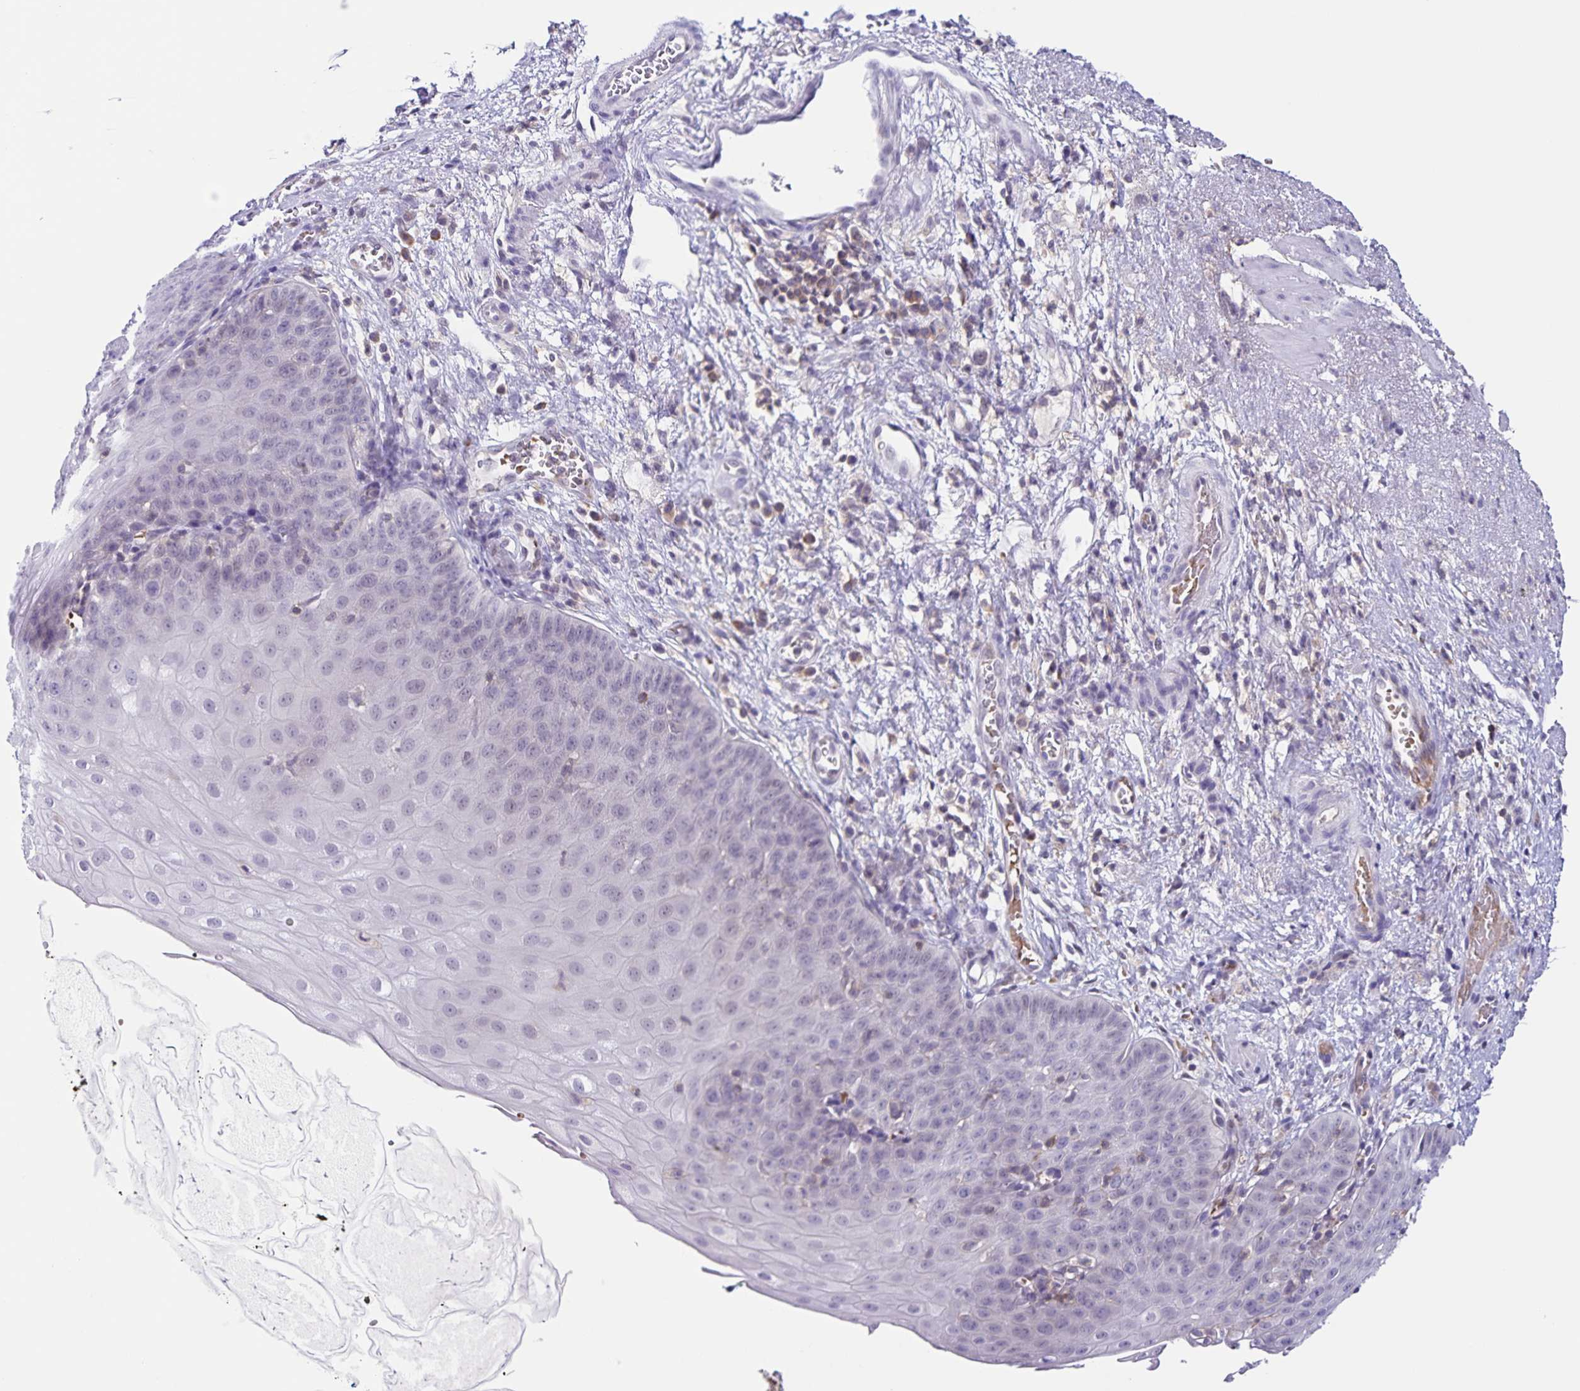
{"staining": {"intensity": "negative", "quantity": "none", "location": "none"}, "tissue": "esophagus", "cell_type": "Squamous epithelial cells", "image_type": "normal", "snomed": [{"axis": "morphology", "description": "Normal tissue, NOS"}, {"axis": "topography", "description": "Esophagus"}], "caption": "Immunohistochemistry photomicrograph of benign esophagus: esophagus stained with DAB (3,3'-diaminobenzidine) shows no significant protein staining in squamous epithelial cells.", "gene": "STPG4", "patient": {"sex": "male", "age": 71}}